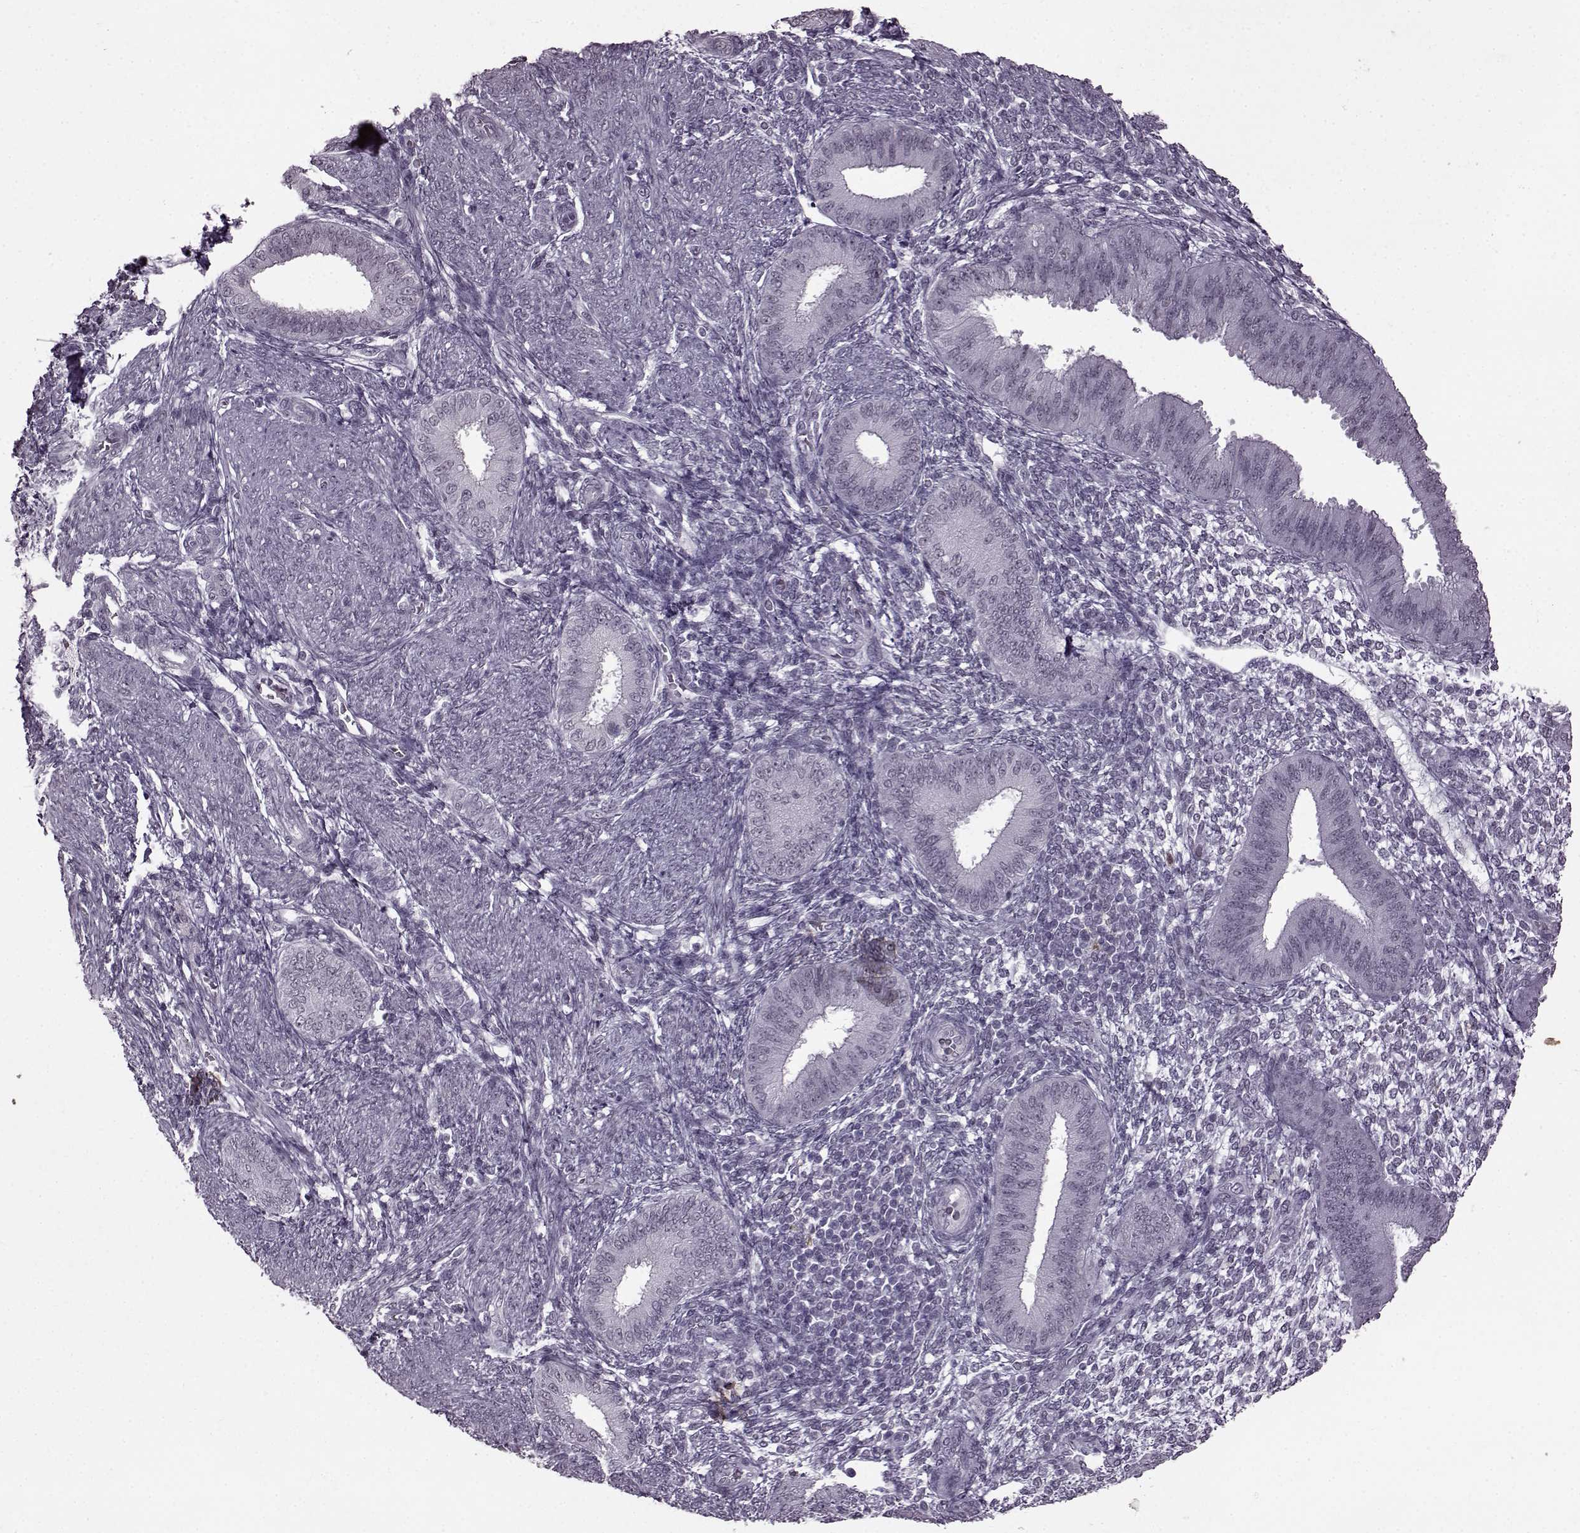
{"staining": {"intensity": "negative", "quantity": "none", "location": "none"}, "tissue": "endometrium", "cell_type": "Cells in endometrial stroma", "image_type": "normal", "snomed": [{"axis": "morphology", "description": "Normal tissue, NOS"}, {"axis": "topography", "description": "Endometrium"}], "caption": "High magnification brightfield microscopy of benign endometrium stained with DAB (3,3'-diaminobenzidine) (brown) and counterstained with hematoxylin (blue): cells in endometrial stroma show no significant staining.", "gene": "SLC28A2", "patient": {"sex": "female", "age": 39}}